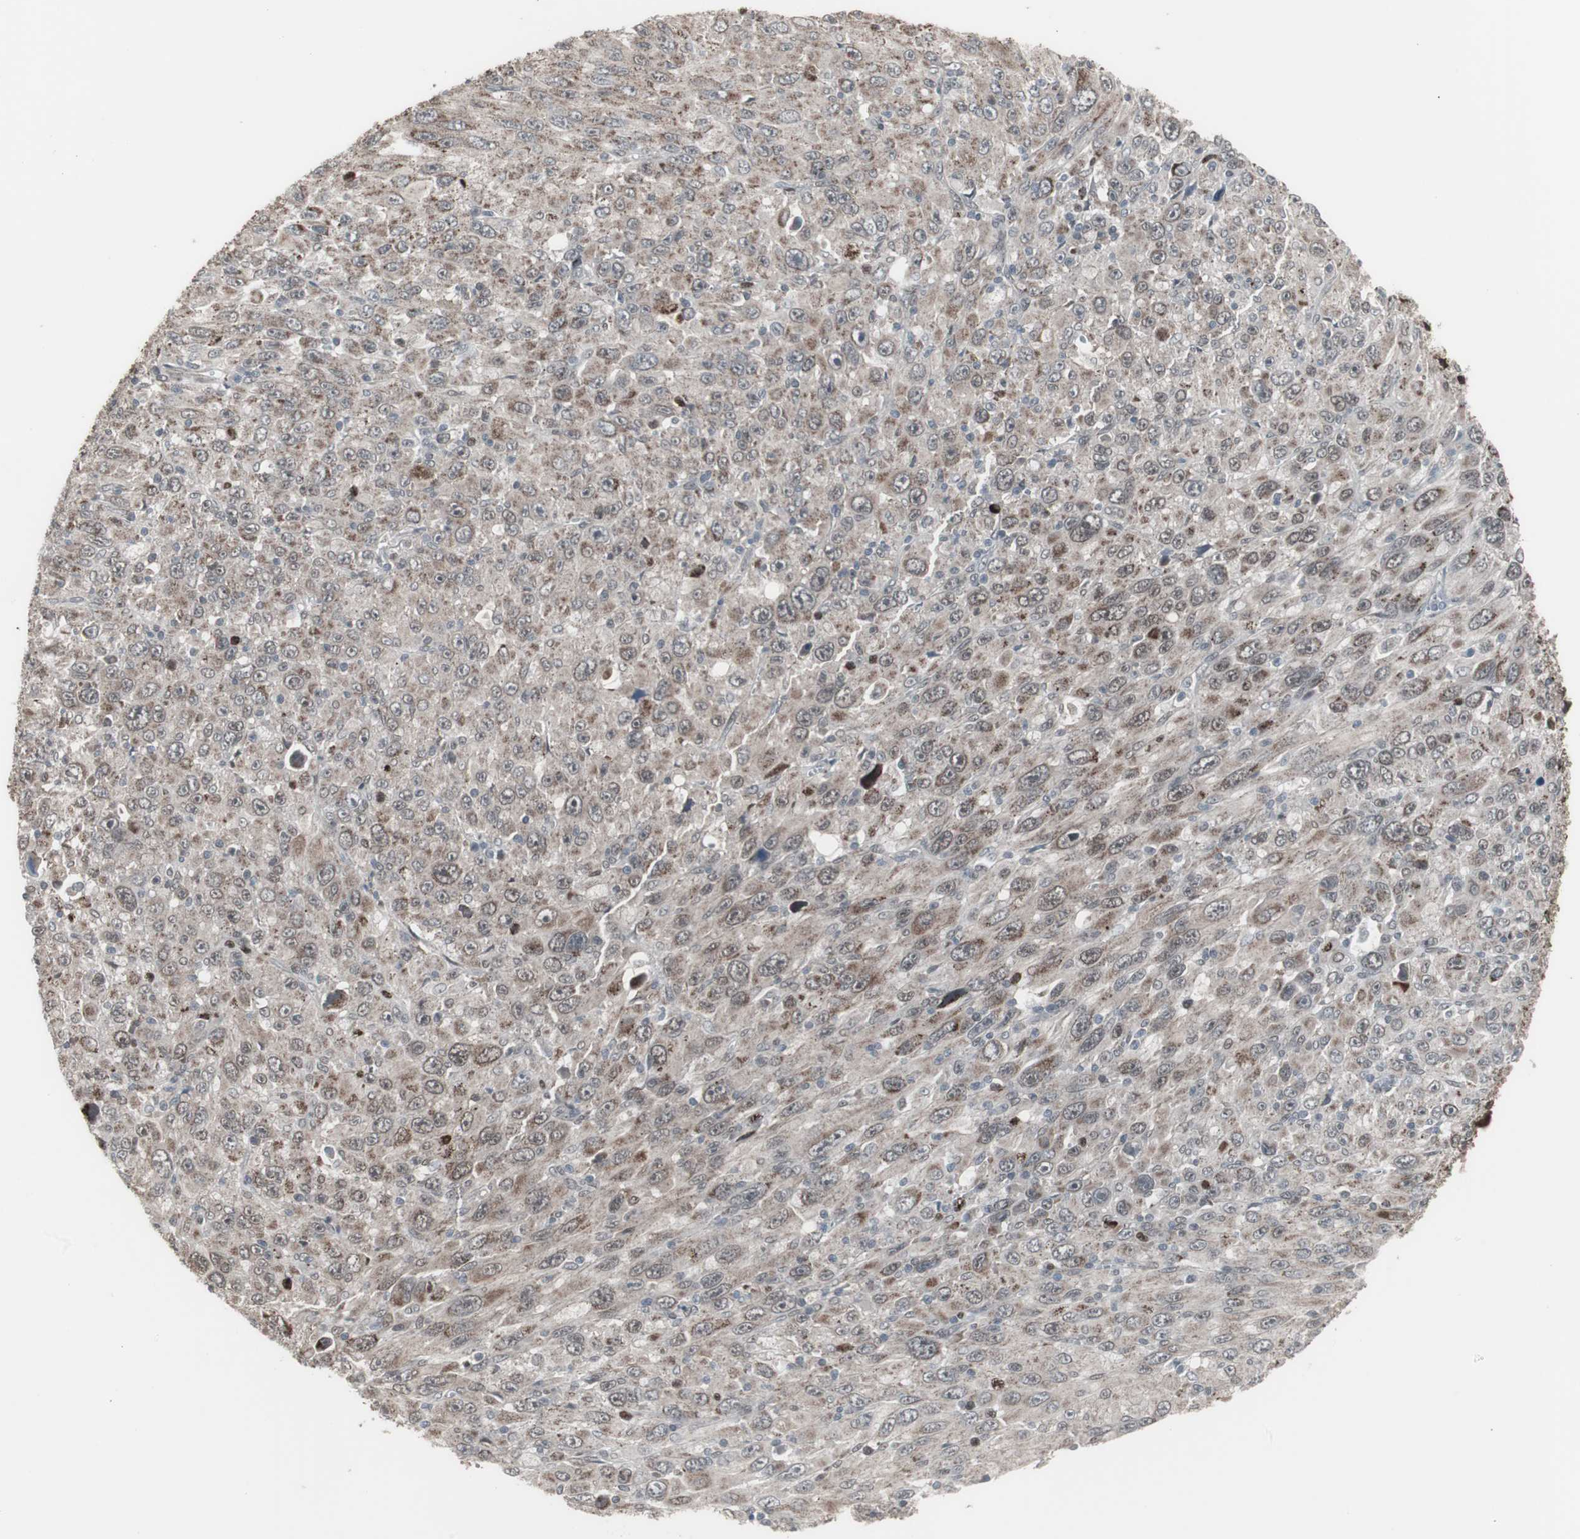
{"staining": {"intensity": "weak", "quantity": "25%-75%", "location": "cytoplasmic/membranous,nuclear"}, "tissue": "melanoma", "cell_type": "Tumor cells", "image_type": "cancer", "snomed": [{"axis": "morphology", "description": "Malignant melanoma, Metastatic site"}, {"axis": "topography", "description": "Skin"}], "caption": "Weak cytoplasmic/membranous and nuclear expression is present in approximately 25%-75% of tumor cells in malignant melanoma (metastatic site).", "gene": "RXRA", "patient": {"sex": "female", "age": 56}}